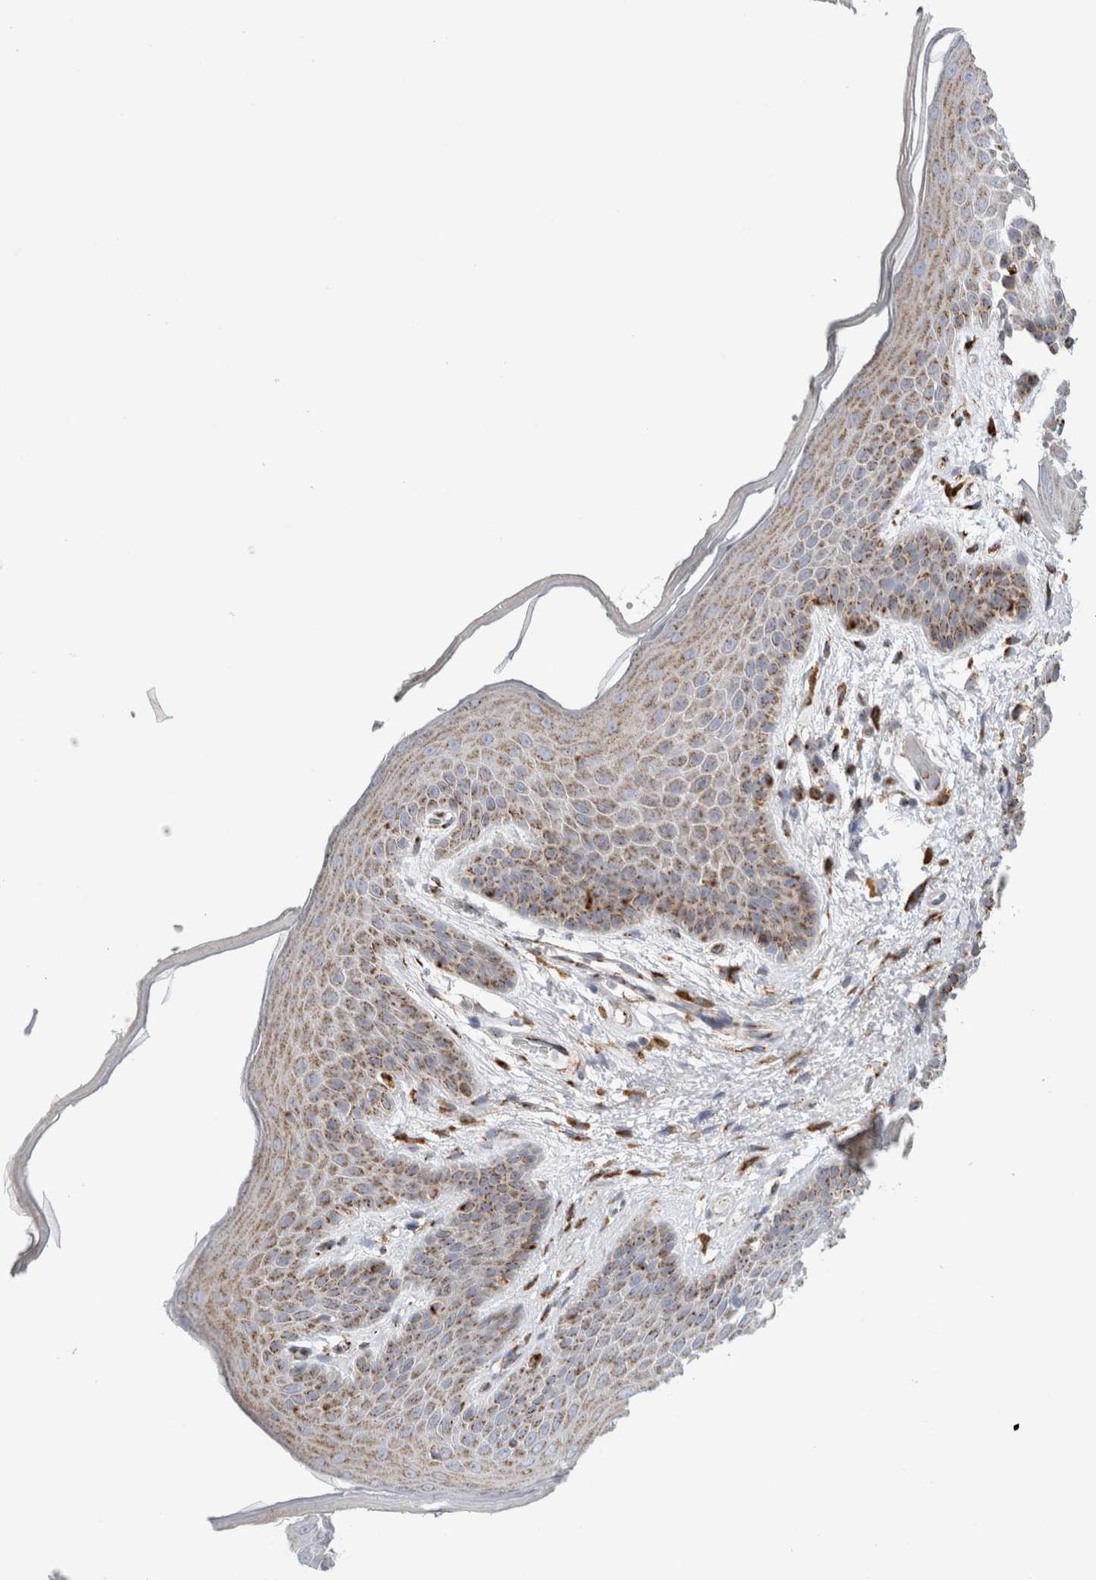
{"staining": {"intensity": "moderate", "quantity": ">75%", "location": "cytoplasmic/membranous"}, "tissue": "skin", "cell_type": "Epidermal cells", "image_type": "normal", "snomed": [{"axis": "morphology", "description": "Normal tissue, NOS"}, {"axis": "topography", "description": "Anal"}], "caption": "Protein positivity by immunohistochemistry (IHC) reveals moderate cytoplasmic/membranous expression in approximately >75% of epidermal cells in normal skin. The protein of interest is stained brown, and the nuclei are stained in blue (DAB (3,3'-diaminobenzidine) IHC with brightfield microscopy, high magnification).", "gene": "MCFD2", "patient": {"sex": "male", "age": 74}}